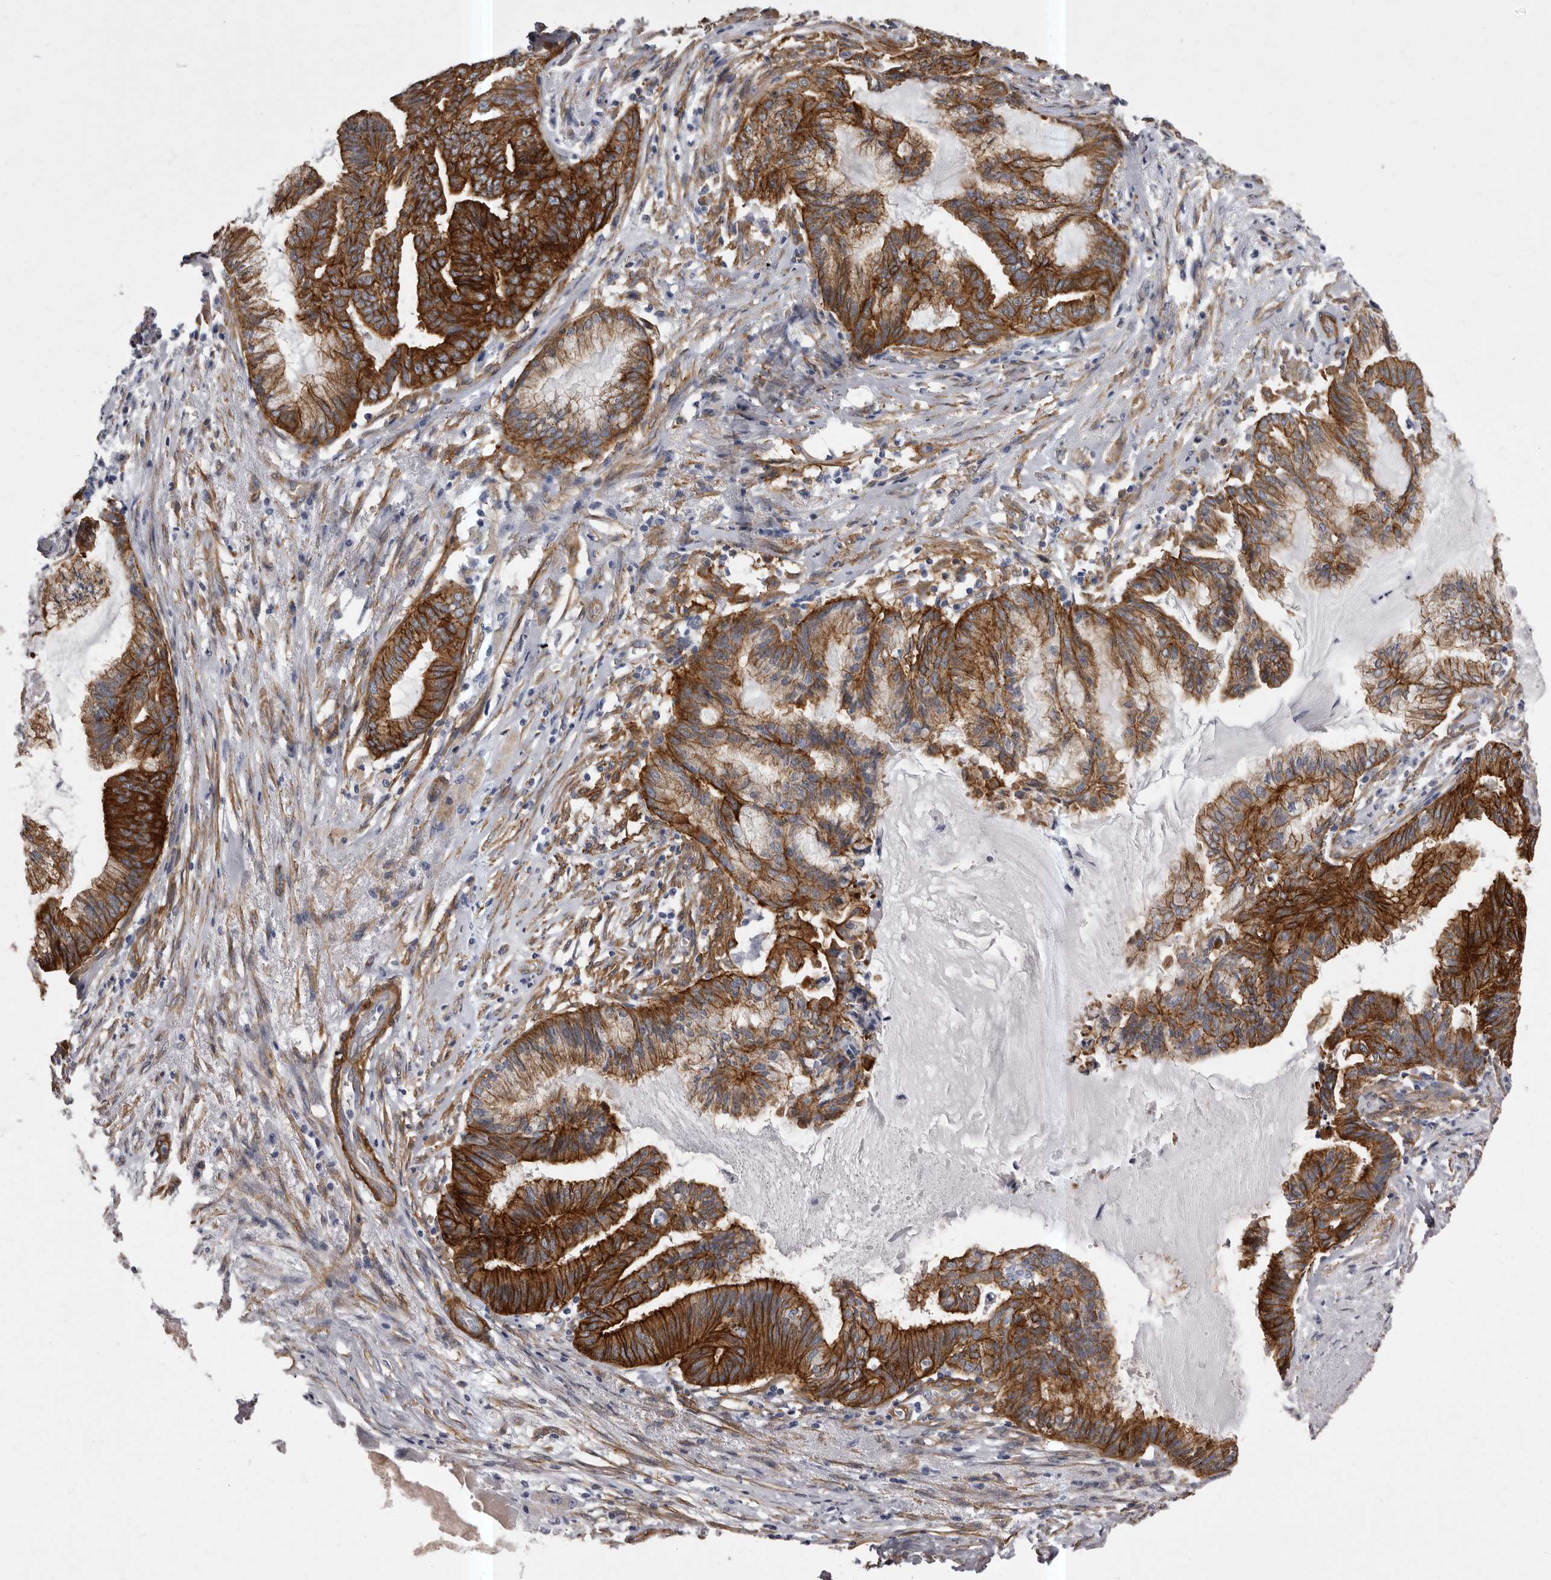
{"staining": {"intensity": "strong", "quantity": "25%-75%", "location": "cytoplasmic/membranous"}, "tissue": "endometrial cancer", "cell_type": "Tumor cells", "image_type": "cancer", "snomed": [{"axis": "morphology", "description": "Adenocarcinoma, NOS"}, {"axis": "topography", "description": "Endometrium"}], "caption": "Endometrial adenocarcinoma stained with DAB IHC reveals high levels of strong cytoplasmic/membranous positivity in approximately 25%-75% of tumor cells.", "gene": "ENAH", "patient": {"sex": "female", "age": 86}}